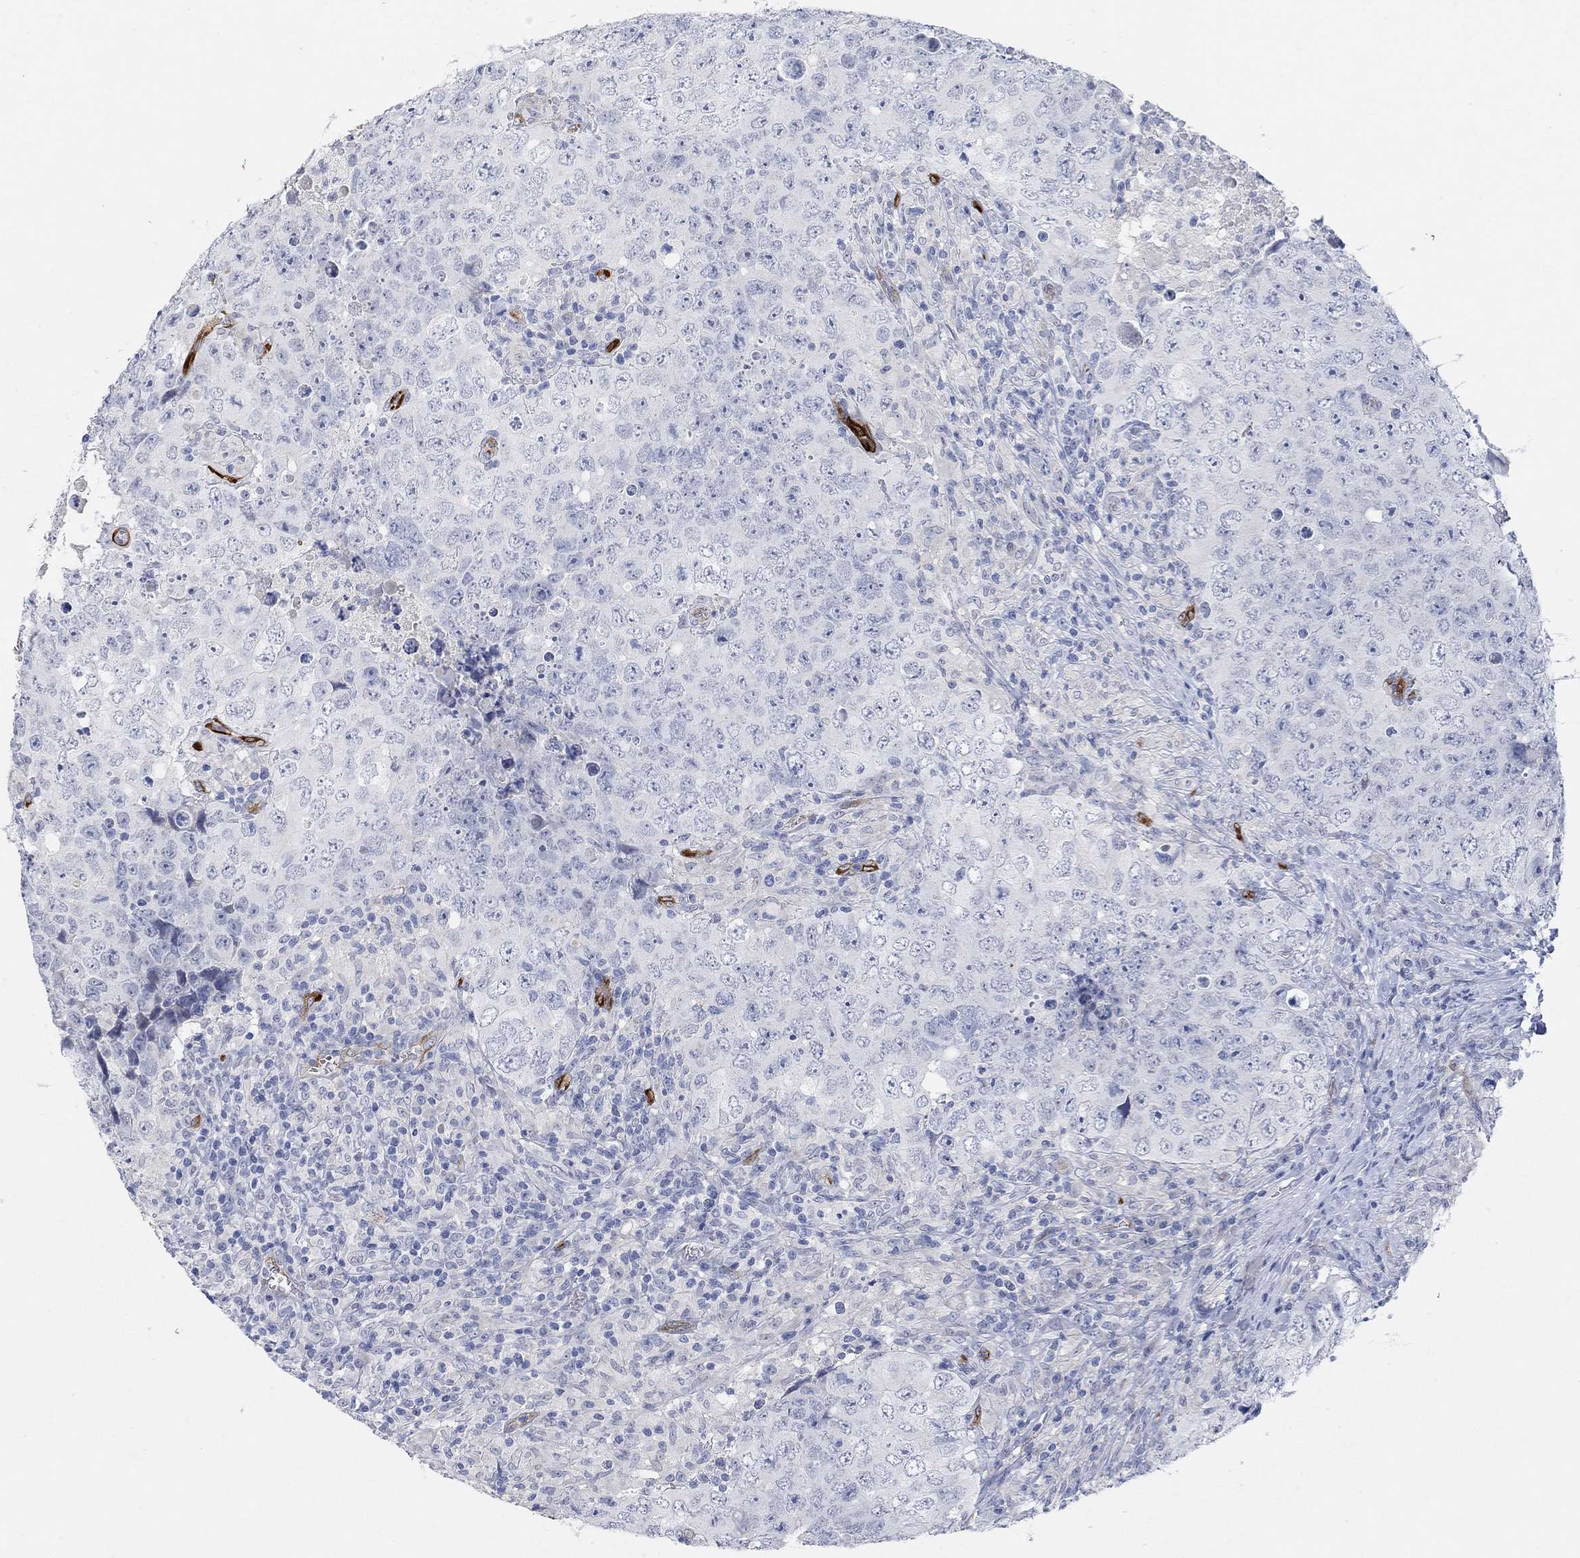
{"staining": {"intensity": "negative", "quantity": "none", "location": "none"}, "tissue": "testis cancer", "cell_type": "Tumor cells", "image_type": "cancer", "snomed": [{"axis": "morphology", "description": "Seminoma, NOS"}, {"axis": "topography", "description": "Testis"}], "caption": "Testis seminoma stained for a protein using IHC displays no staining tumor cells.", "gene": "VAT1L", "patient": {"sex": "male", "age": 34}}